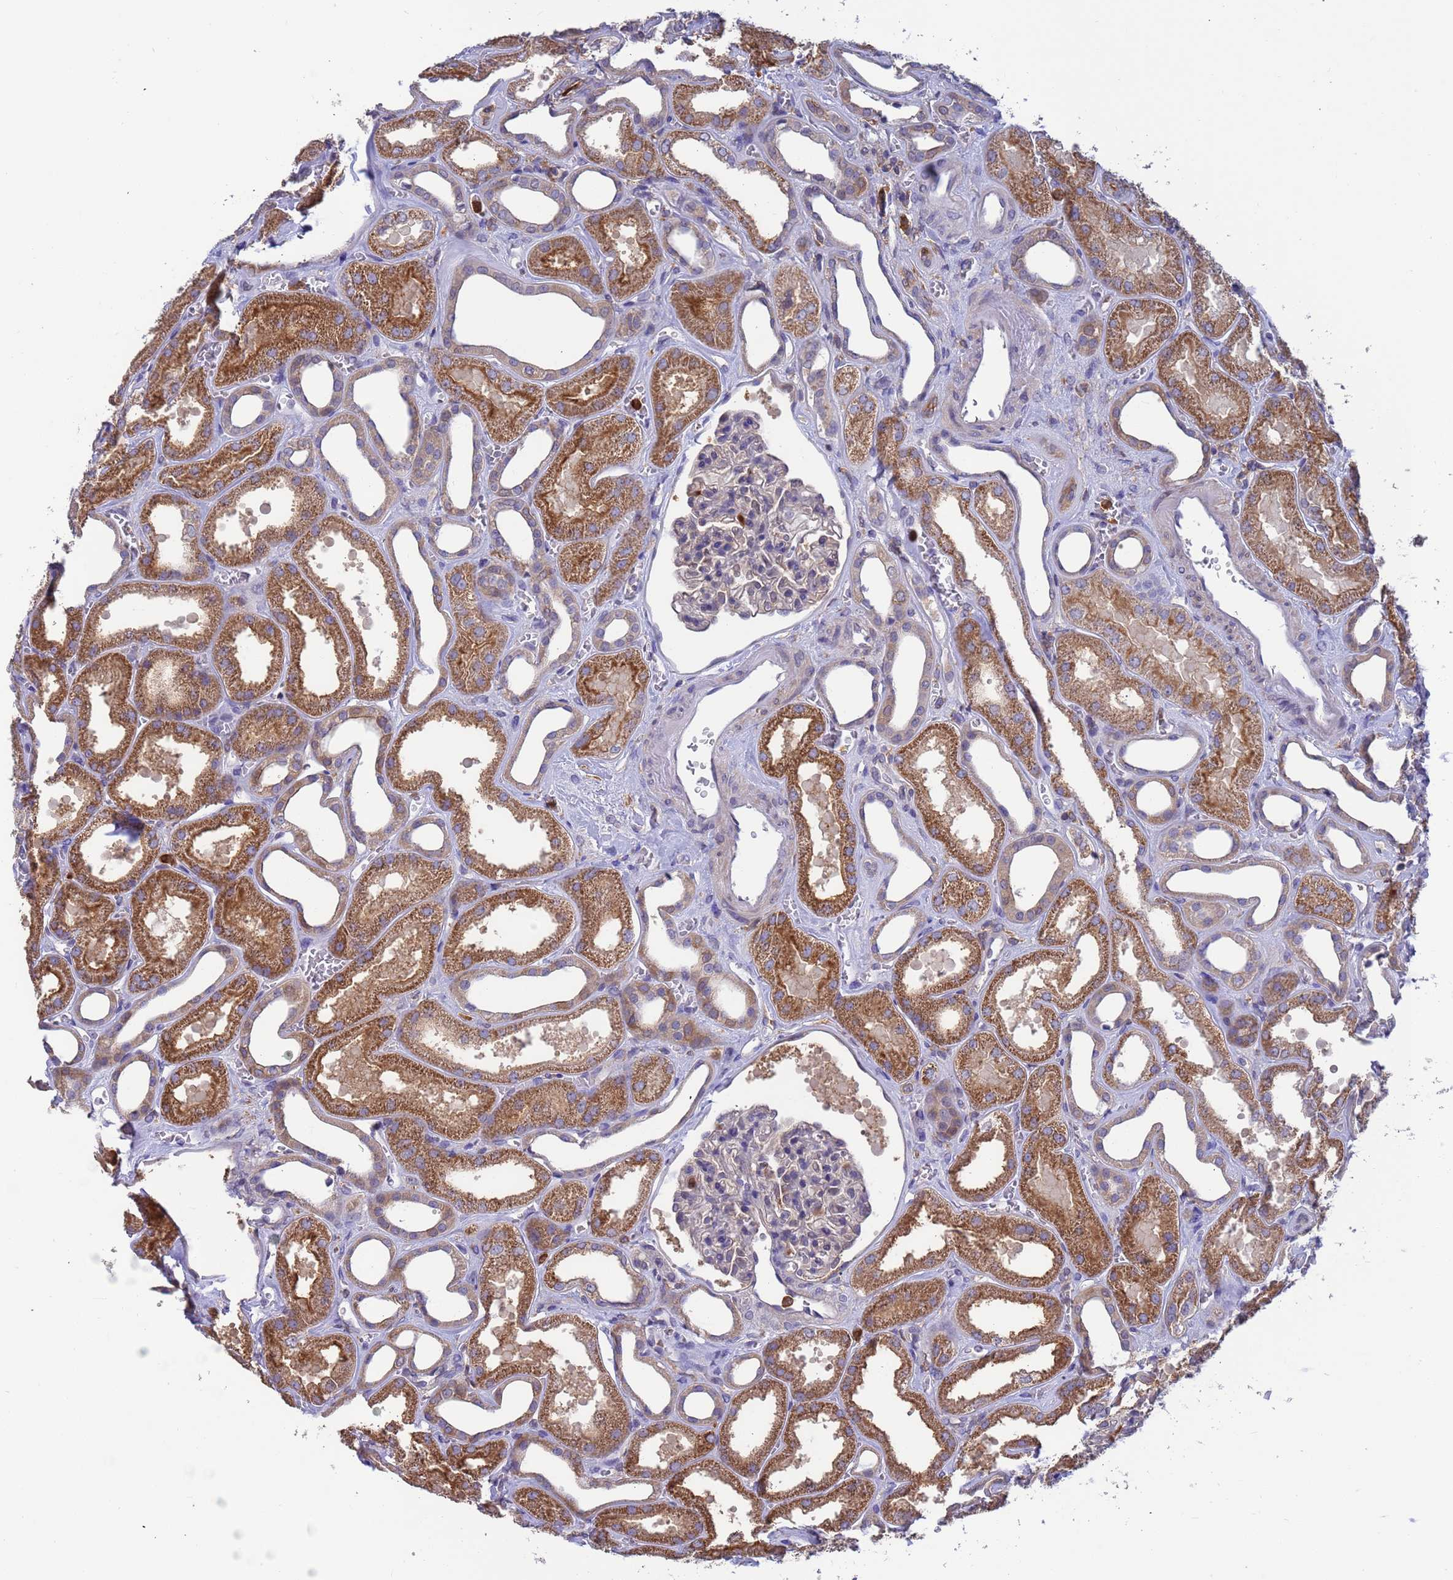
{"staining": {"intensity": "negative", "quantity": "none", "location": "none"}, "tissue": "kidney", "cell_type": "Cells in glomeruli", "image_type": "normal", "snomed": [{"axis": "morphology", "description": "Normal tissue, NOS"}, {"axis": "morphology", "description": "Adenocarcinoma, NOS"}, {"axis": "topography", "description": "Kidney"}], "caption": "A histopathology image of kidney stained for a protein exhibits no brown staining in cells in glomeruli. (Brightfield microscopy of DAB (3,3'-diaminobenzidine) immunohistochemistry (IHC) at high magnification).", "gene": "AMPD3", "patient": {"sex": "female", "age": 68}}